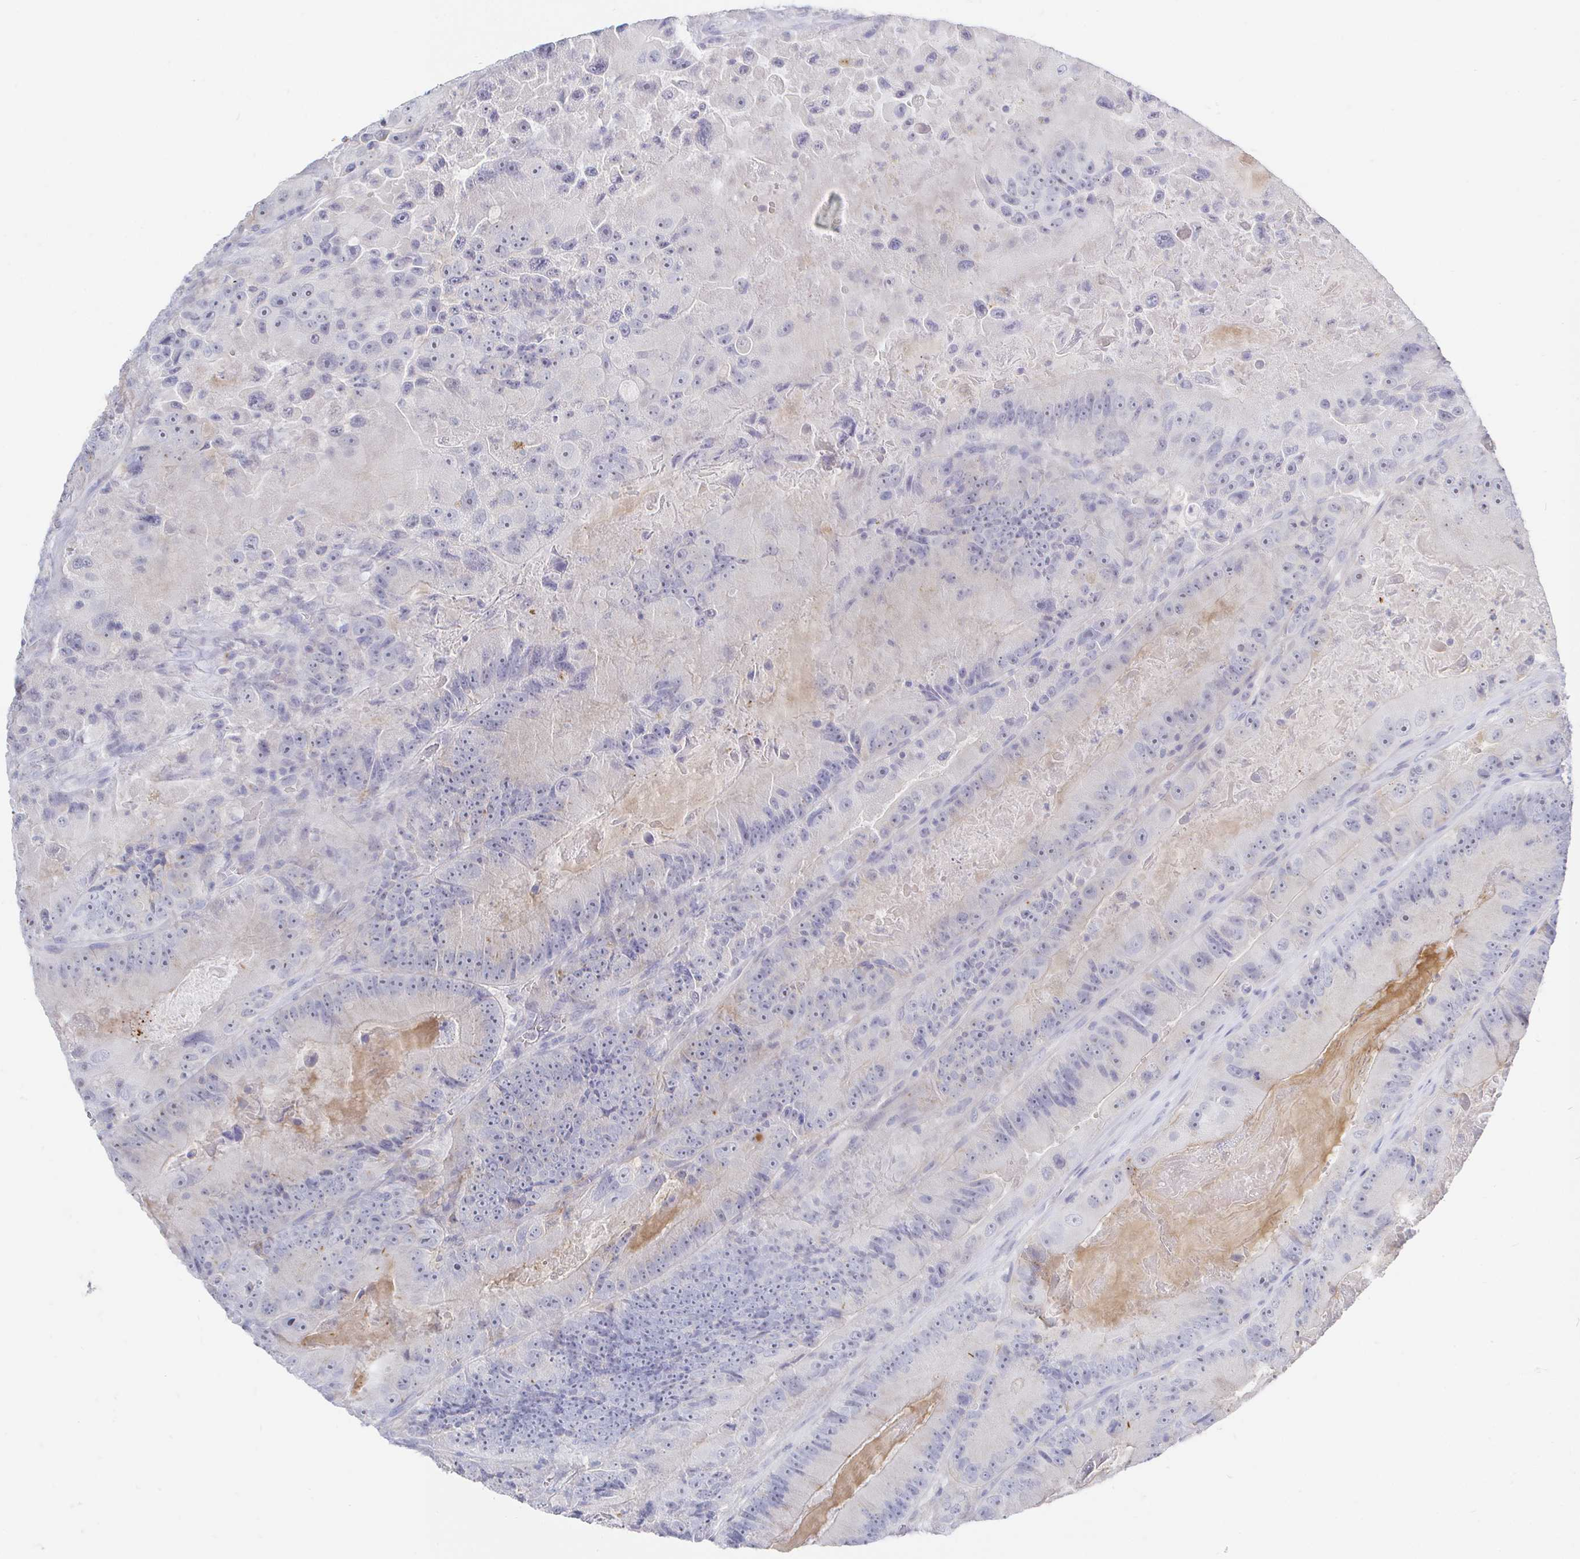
{"staining": {"intensity": "negative", "quantity": "none", "location": "none"}, "tissue": "colorectal cancer", "cell_type": "Tumor cells", "image_type": "cancer", "snomed": [{"axis": "morphology", "description": "Adenocarcinoma, NOS"}, {"axis": "topography", "description": "Colon"}], "caption": "The image demonstrates no significant expression in tumor cells of colorectal adenocarcinoma.", "gene": "LRRC23", "patient": {"sex": "female", "age": 86}}